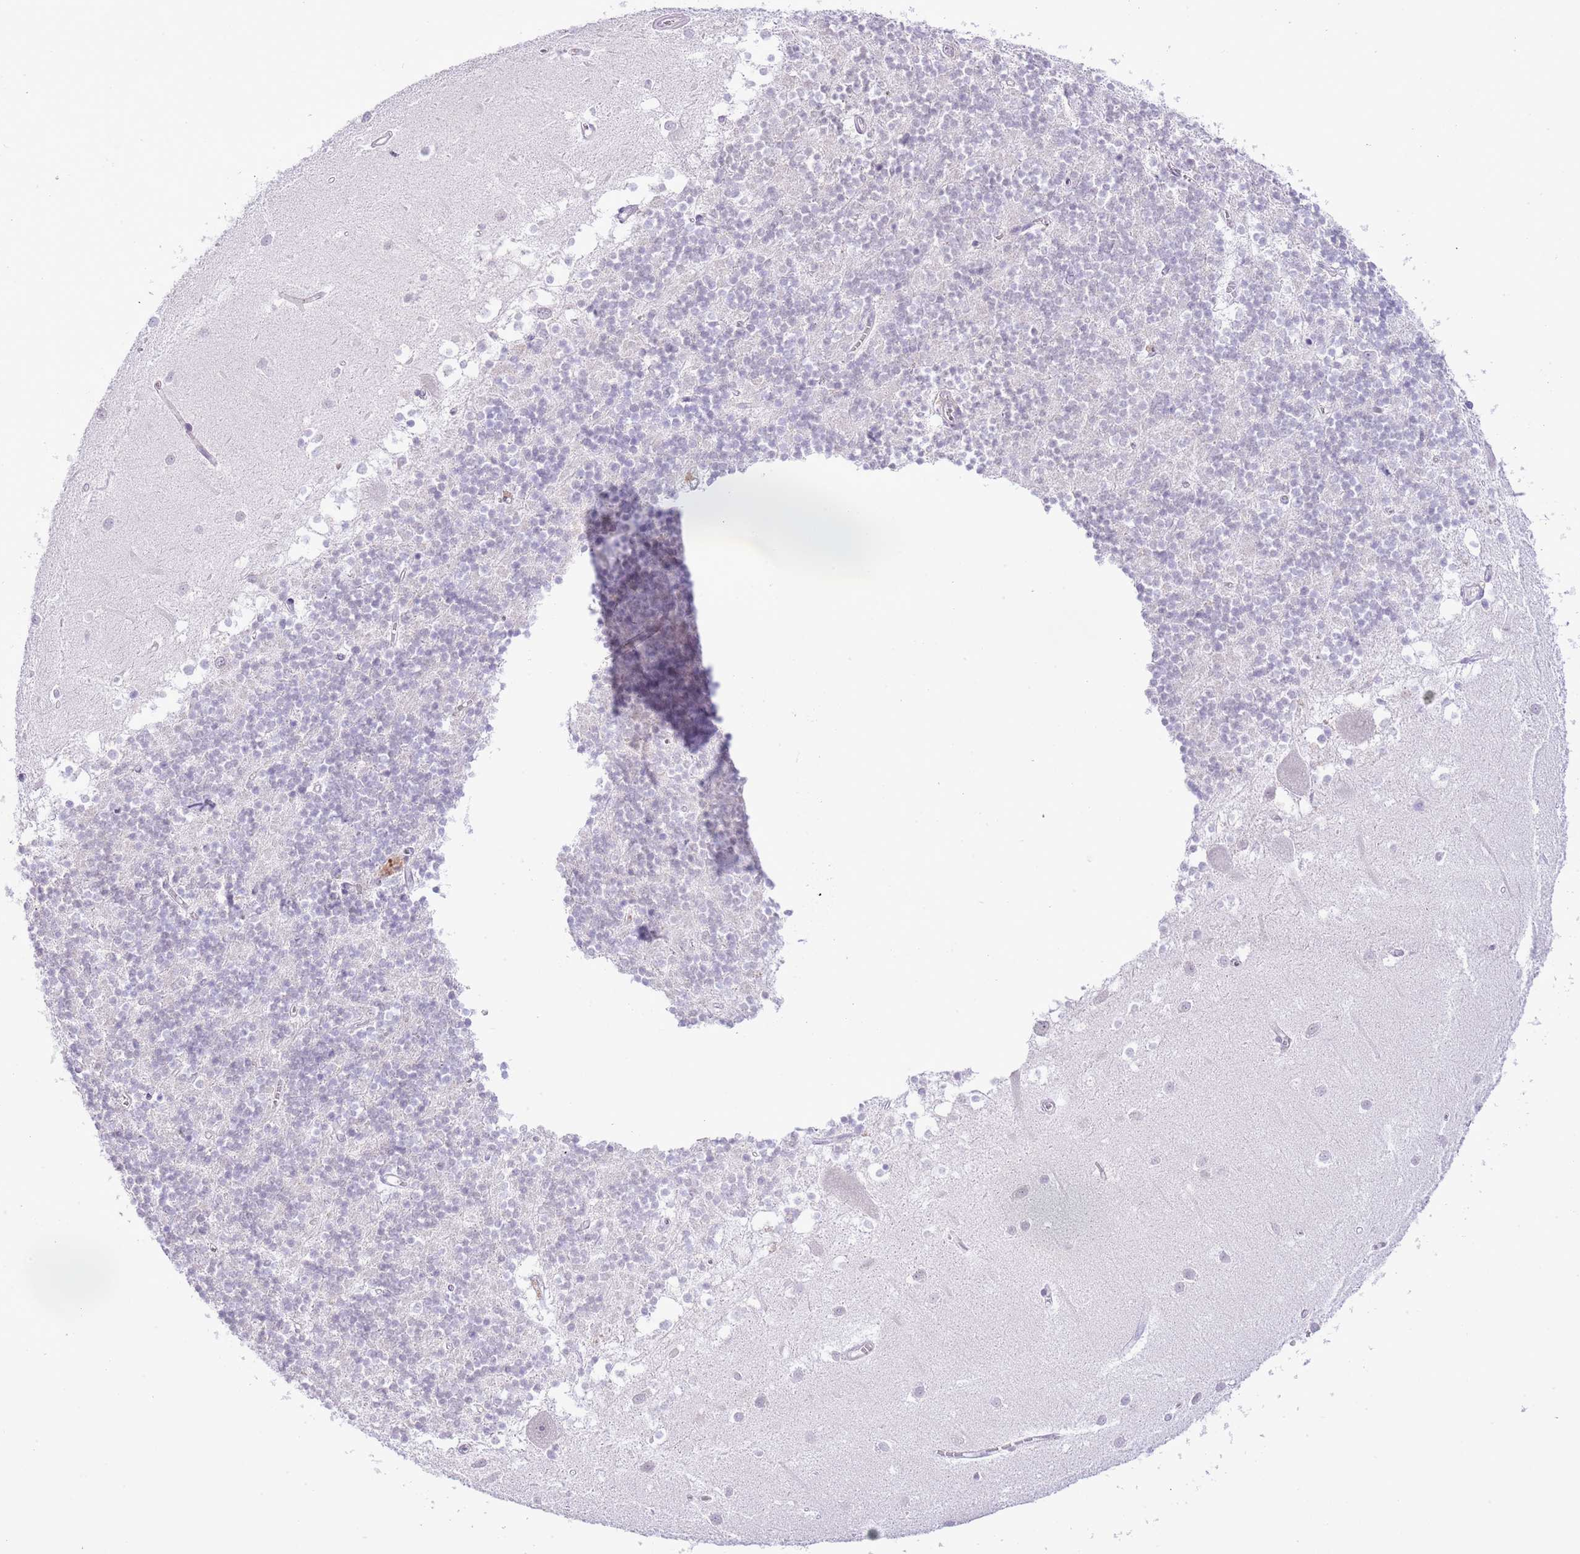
{"staining": {"intensity": "negative", "quantity": "none", "location": "none"}, "tissue": "cerebellum", "cell_type": "Cells in granular layer", "image_type": "normal", "snomed": [{"axis": "morphology", "description": "Normal tissue, NOS"}, {"axis": "topography", "description": "Cerebellum"}], "caption": "Human cerebellum stained for a protein using IHC displays no expression in cells in granular layer.", "gene": "MIDN", "patient": {"sex": "male", "age": 54}}